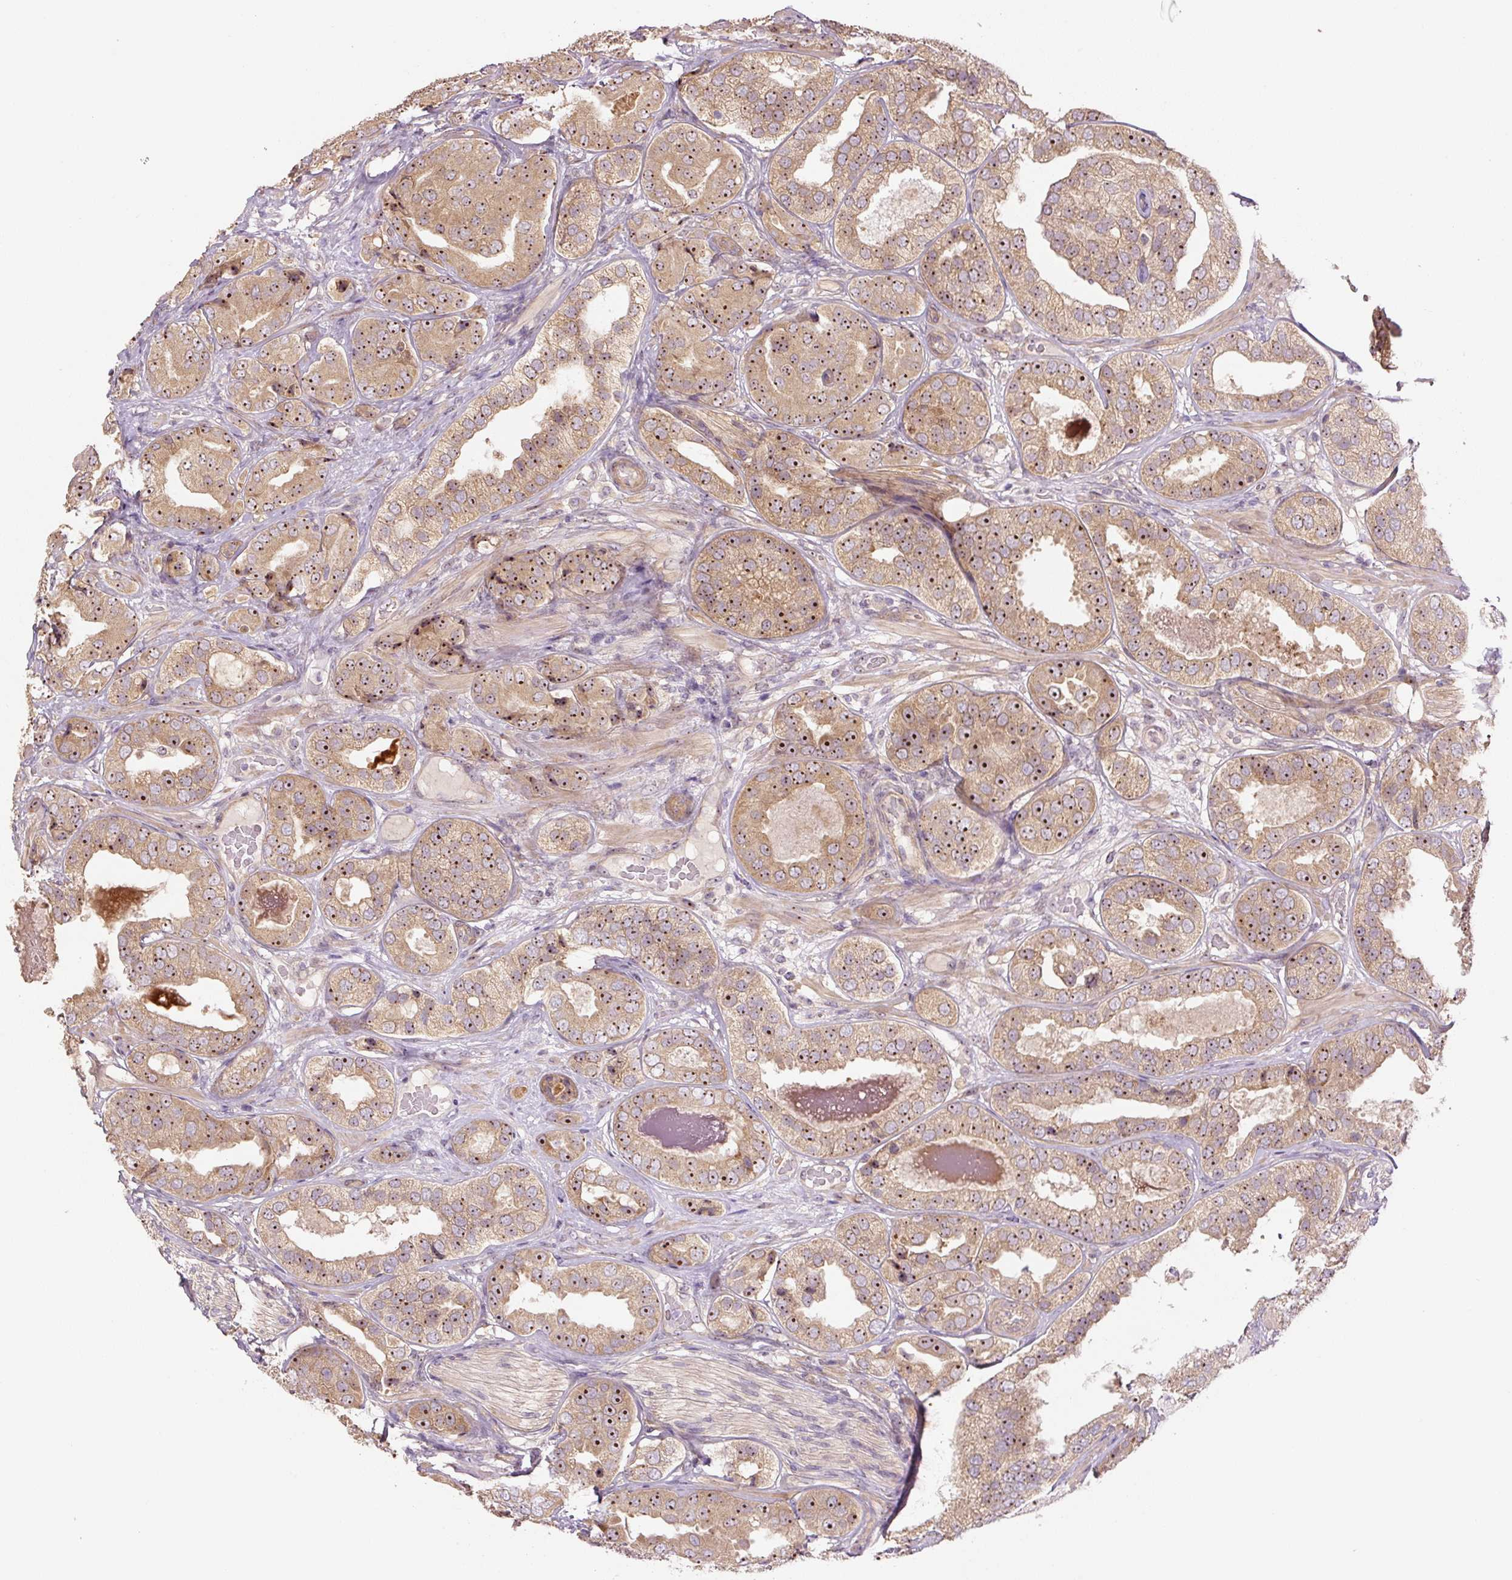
{"staining": {"intensity": "moderate", "quantity": ">75%", "location": "cytoplasmic/membranous,nuclear"}, "tissue": "prostate cancer", "cell_type": "Tumor cells", "image_type": "cancer", "snomed": [{"axis": "morphology", "description": "Adenocarcinoma, High grade"}, {"axis": "topography", "description": "Prostate"}], "caption": "Immunohistochemistry of prostate cancer (adenocarcinoma (high-grade)) demonstrates medium levels of moderate cytoplasmic/membranous and nuclear positivity in about >75% of tumor cells.", "gene": "TMEM151B", "patient": {"sex": "male", "age": 63}}